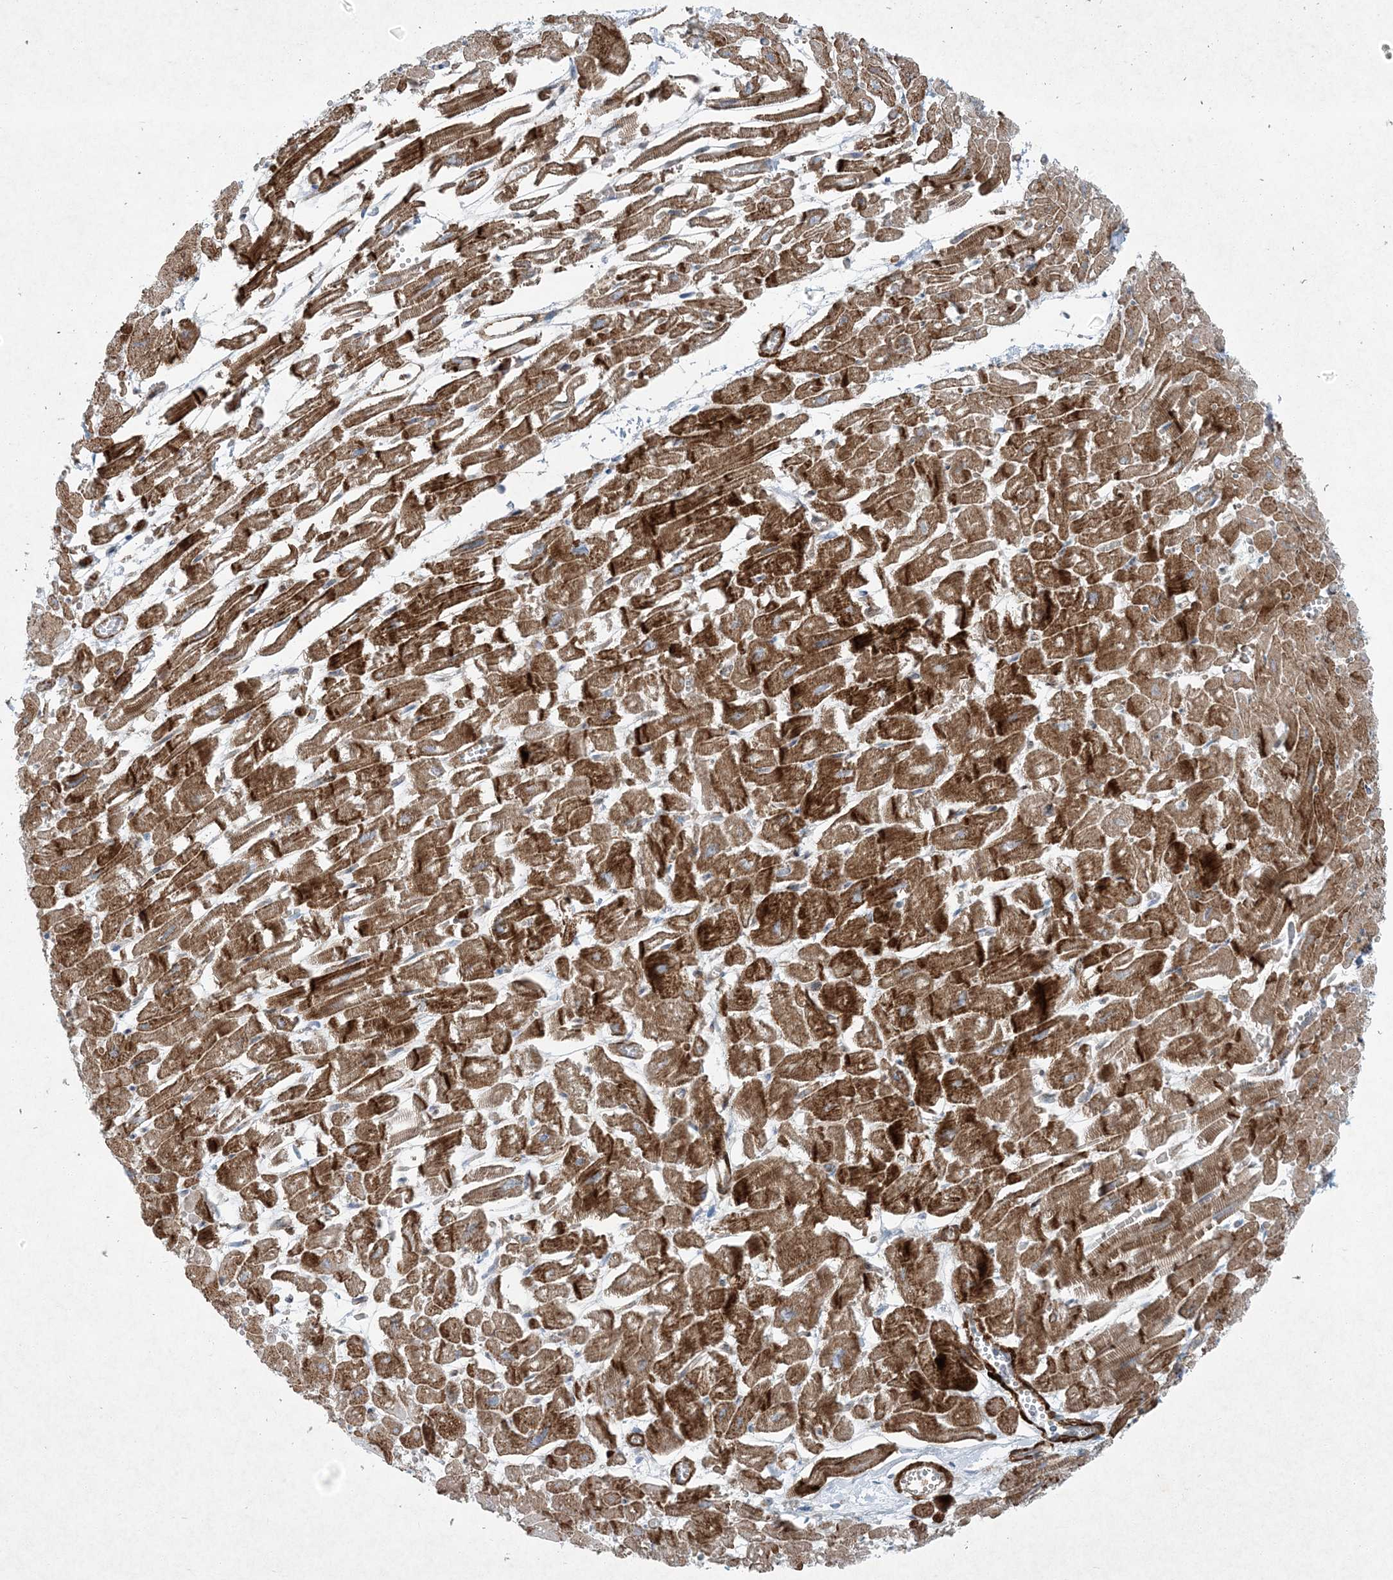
{"staining": {"intensity": "strong", "quantity": ">75%", "location": "cytoplasmic/membranous"}, "tissue": "heart muscle", "cell_type": "Cardiomyocytes", "image_type": "normal", "snomed": [{"axis": "morphology", "description": "Normal tissue, NOS"}, {"axis": "topography", "description": "Heart"}], "caption": "A high-resolution histopathology image shows IHC staining of normal heart muscle, which exhibits strong cytoplasmic/membranous staining in approximately >75% of cardiomyocytes.", "gene": "PGM5", "patient": {"sex": "male", "age": 54}}